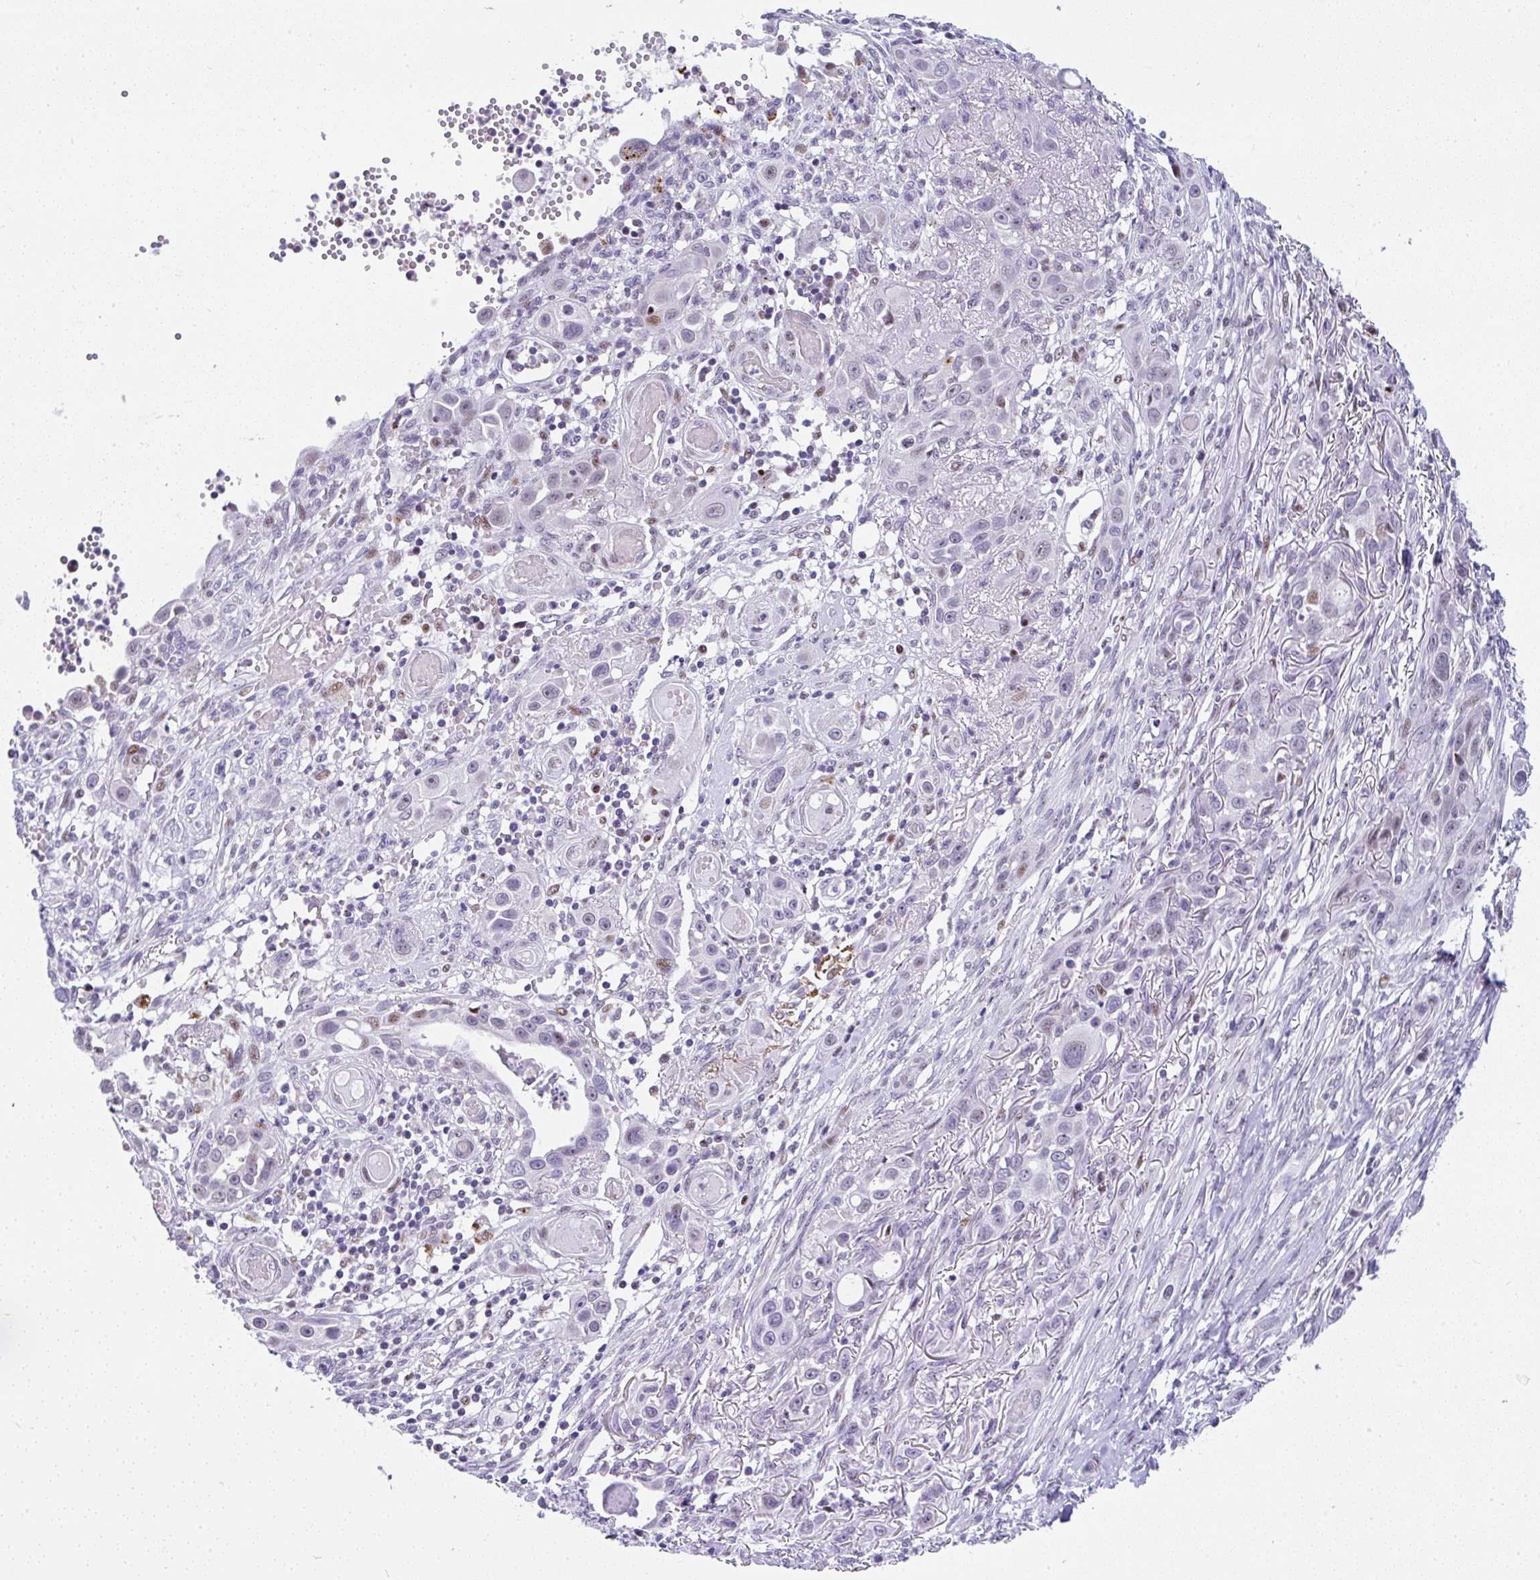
{"staining": {"intensity": "moderate", "quantity": "<25%", "location": "nuclear"}, "tissue": "skin cancer", "cell_type": "Tumor cells", "image_type": "cancer", "snomed": [{"axis": "morphology", "description": "Squamous cell carcinoma, NOS"}, {"axis": "topography", "description": "Skin"}], "caption": "This micrograph reveals skin cancer stained with immunohistochemistry (IHC) to label a protein in brown. The nuclear of tumor cells show moderate positivity for the protein. Nuclei are counter-stained blue.", "gene": "NR1D2", "patient": {"sex": "female", "age": 69}}